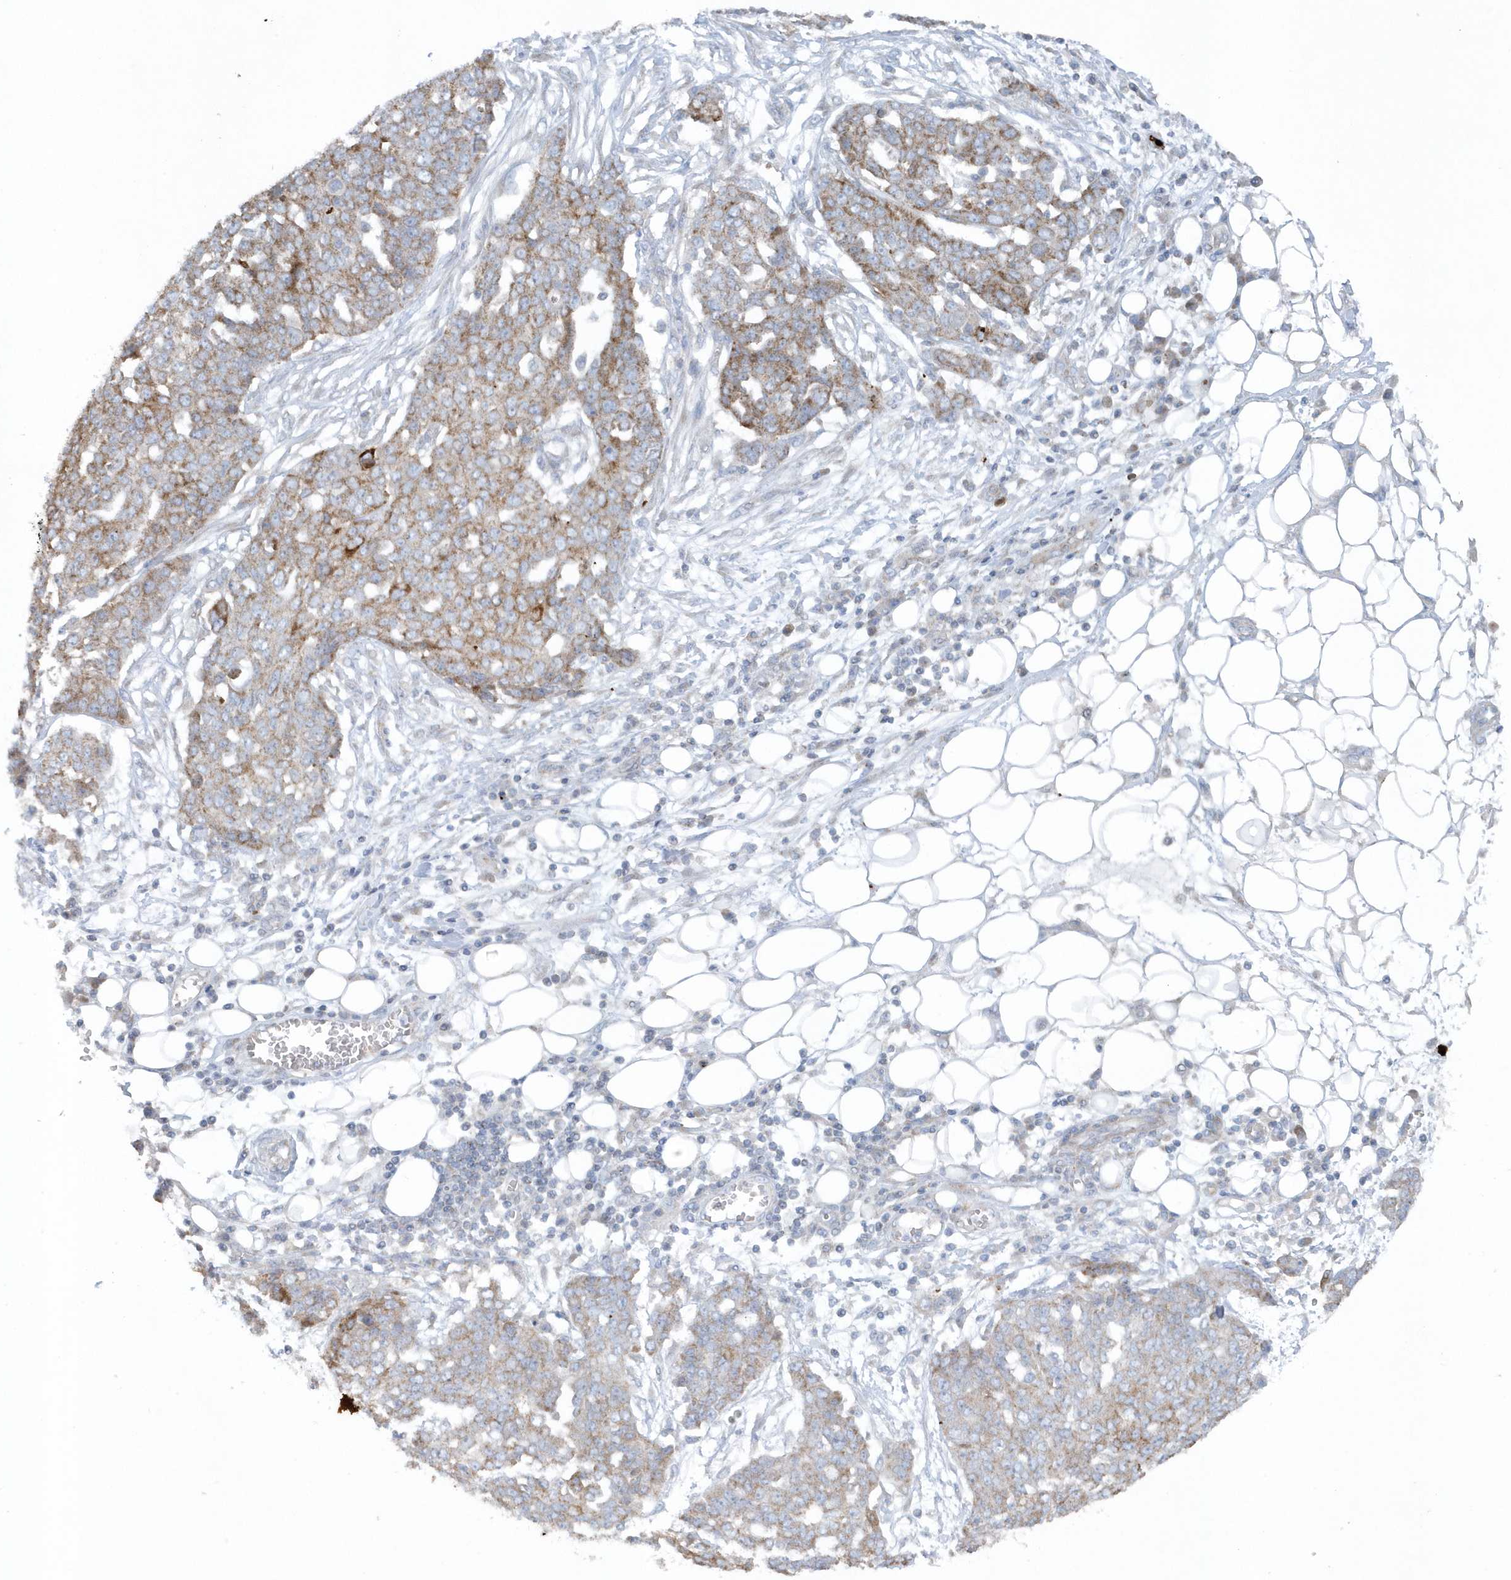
{"staining": {"intensity": "moderate", "quantity": ">75%", "location": "cytoplasmic/membranous"}, "tissue": "ovarian cancer", "cell_type": "Tumor cells", "image_type": "cancer", "snomed": [{"axis": "morphology", "description": "Cystadenocarcinoma, serous, NOS"}, {"axis": "topography", "description": "Soft tissue"}, {"axis": "topography", "description": "Ovary"}], "caption": "Tumor cells show medium levels of moderate cytoplasmic/membranous positivity in about >75% of cells in serous cystadenocarcinoma (ovarian). The staining is performed using DAB (3,3'-diaminobenzidine) brown chromogen to label protein expression. The nuclei are counter-stained blue using hematoxylin.", "gene": "SLC38A2", "patient": {"sex": "female", "age": 57}}